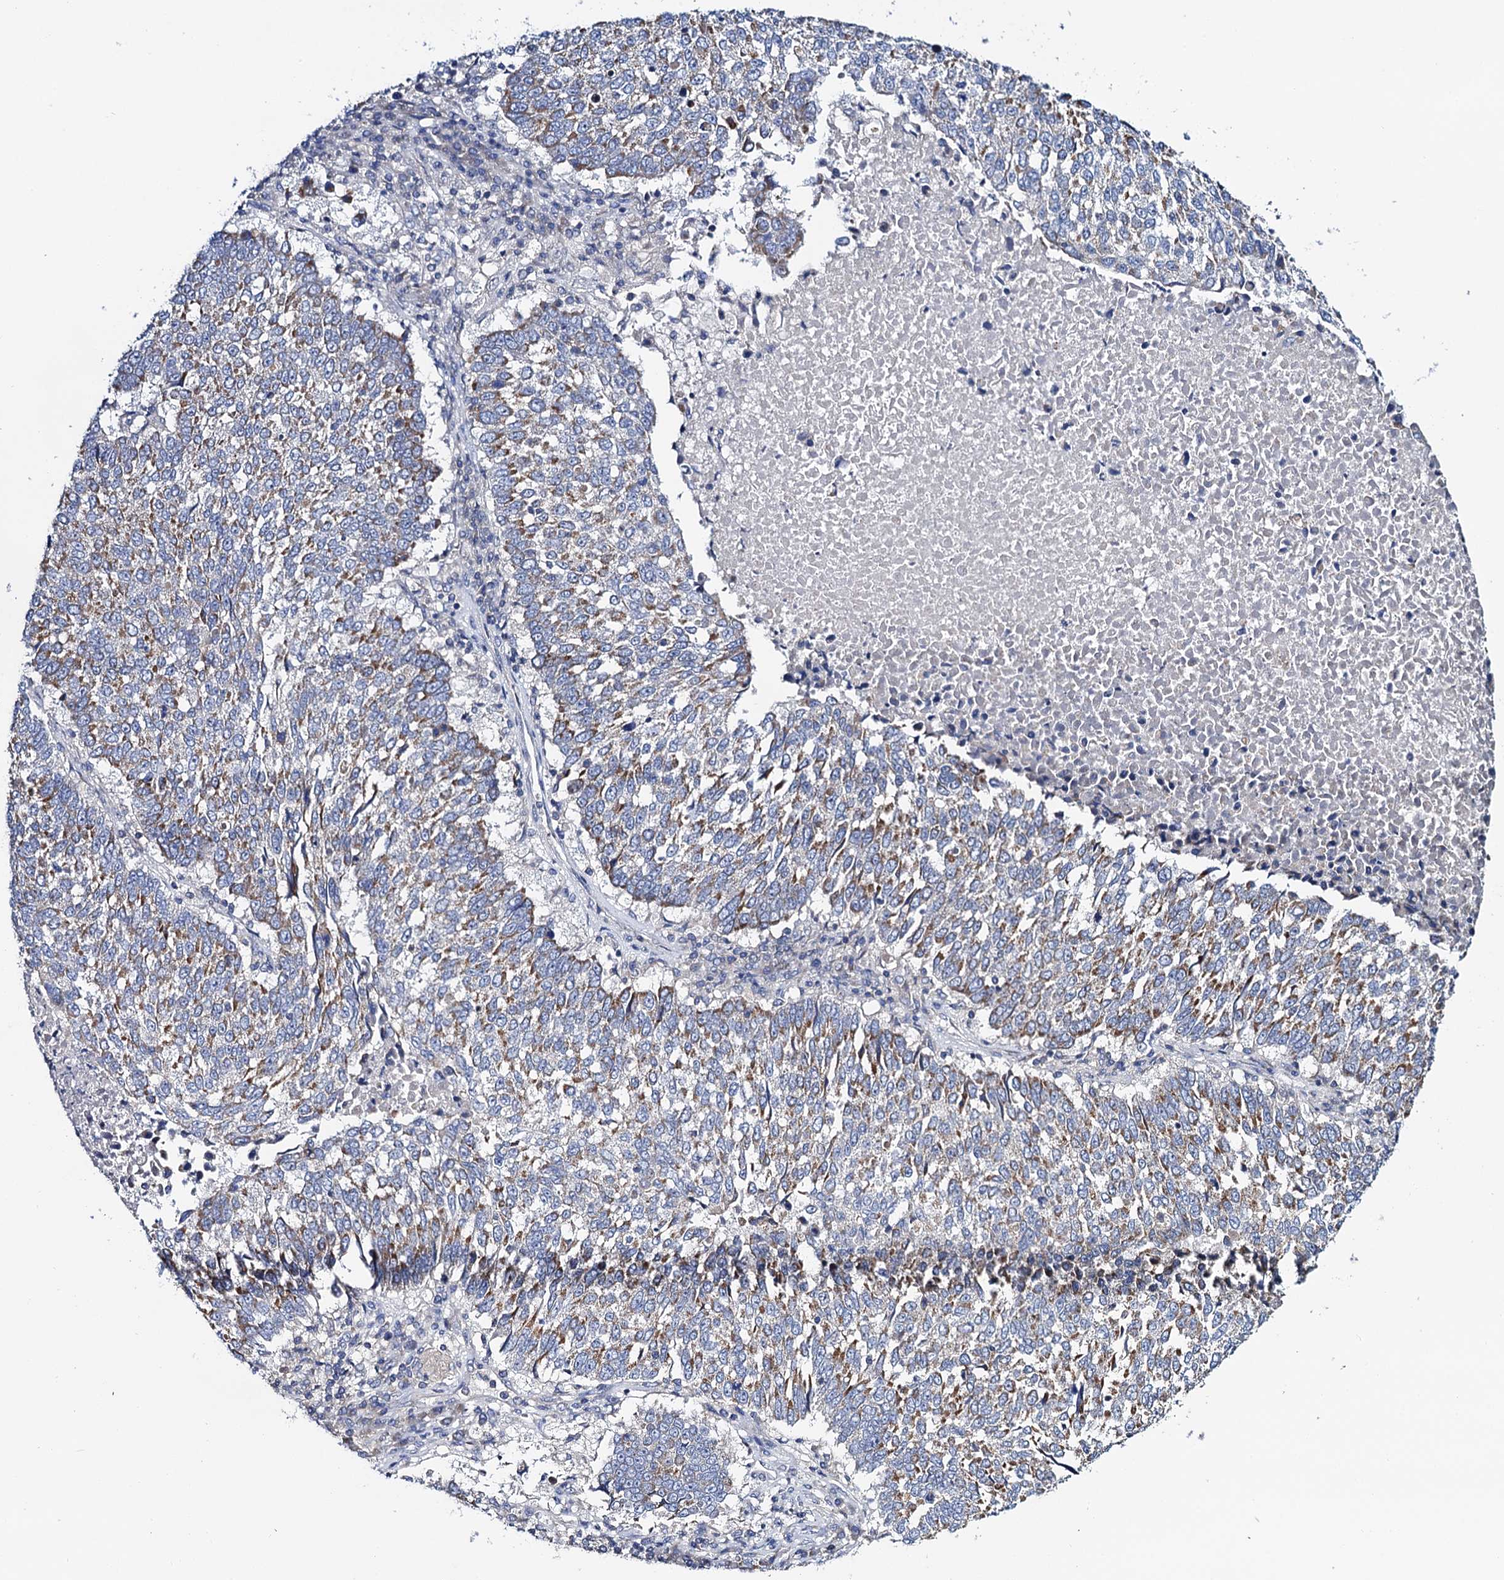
{"staining": {"intensity": "moderate", "quantity": "25%-75%", "location": "cytoplasmic/membranous"}, "tissue": "lung cancer", "cell_type": "Tumor cells", "image_type": "cancer", "snomed": [{"axis": "morphology", "description": "Squamous cell carcinoma, NOS"}, {"axis": "topography", "description": "Lung"}], "caption": "Immunohistochemical staining of human lung squamous cell carcinoma demonstrates medium levels of moderate cytoplasmic/membranous staining in approximately 25%-75% of tumor cells.", "gene": "MRPL48", "patient": {"sex": "male", "age": 73}}